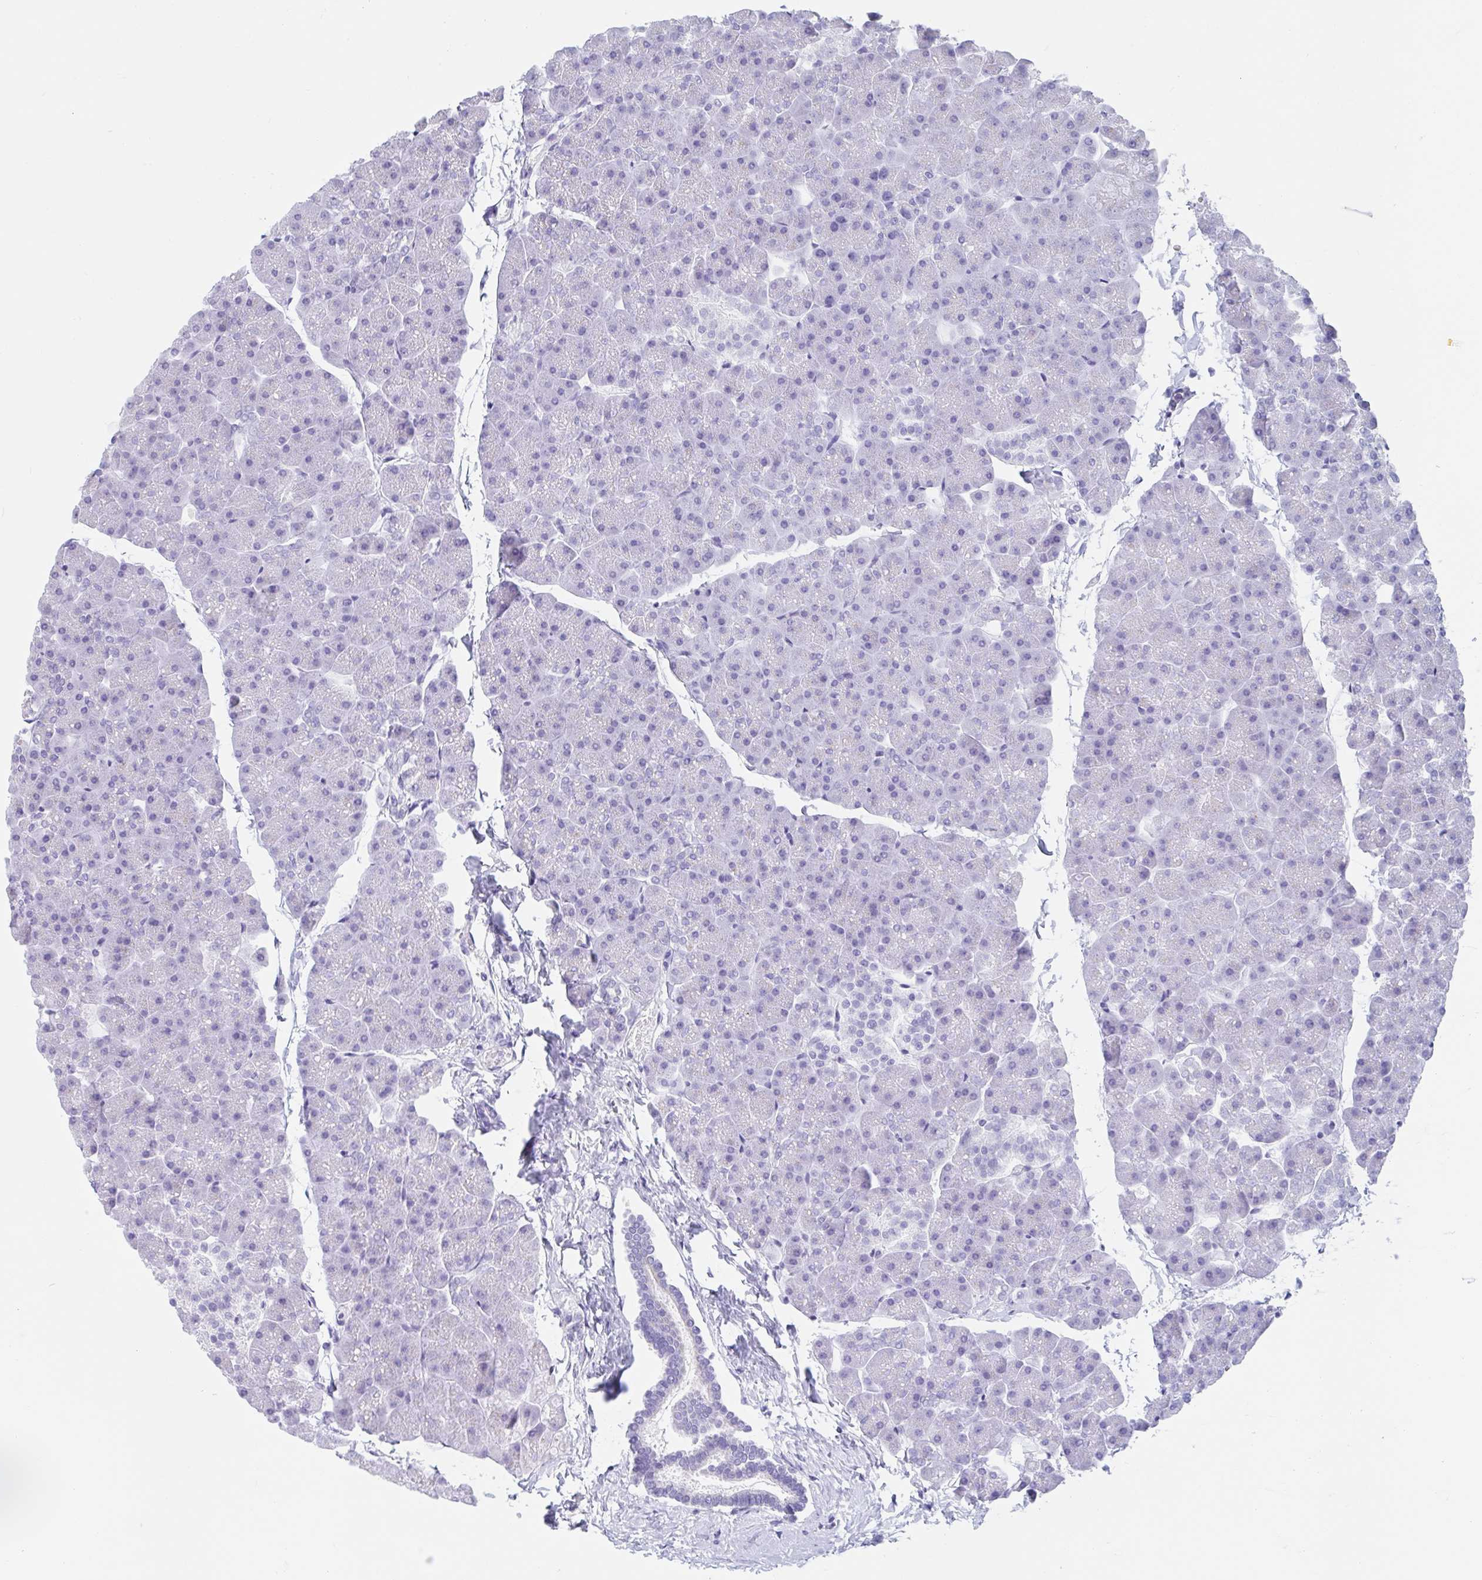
{"staining": {"intensity": "negative", "quantity": "none", "location": "none"}, "tissue": "pancreas", "cell_type": "Exocrine glandular cells", "image_type": "normal", "snomed": [{"axis": "morphology", "description": "Normal tissue, NOS"}, {"axis": "topography", "description": "Pancreas"}], "caption": "DAB immunohistochemical staining of benign pancreas reveals no significant positivity in exocrine glandular cells. (DAB immunohistochemistry (IHC), high magnification).", "gene": "CPTP", "patient": {"sex": "male", "age": 35}}